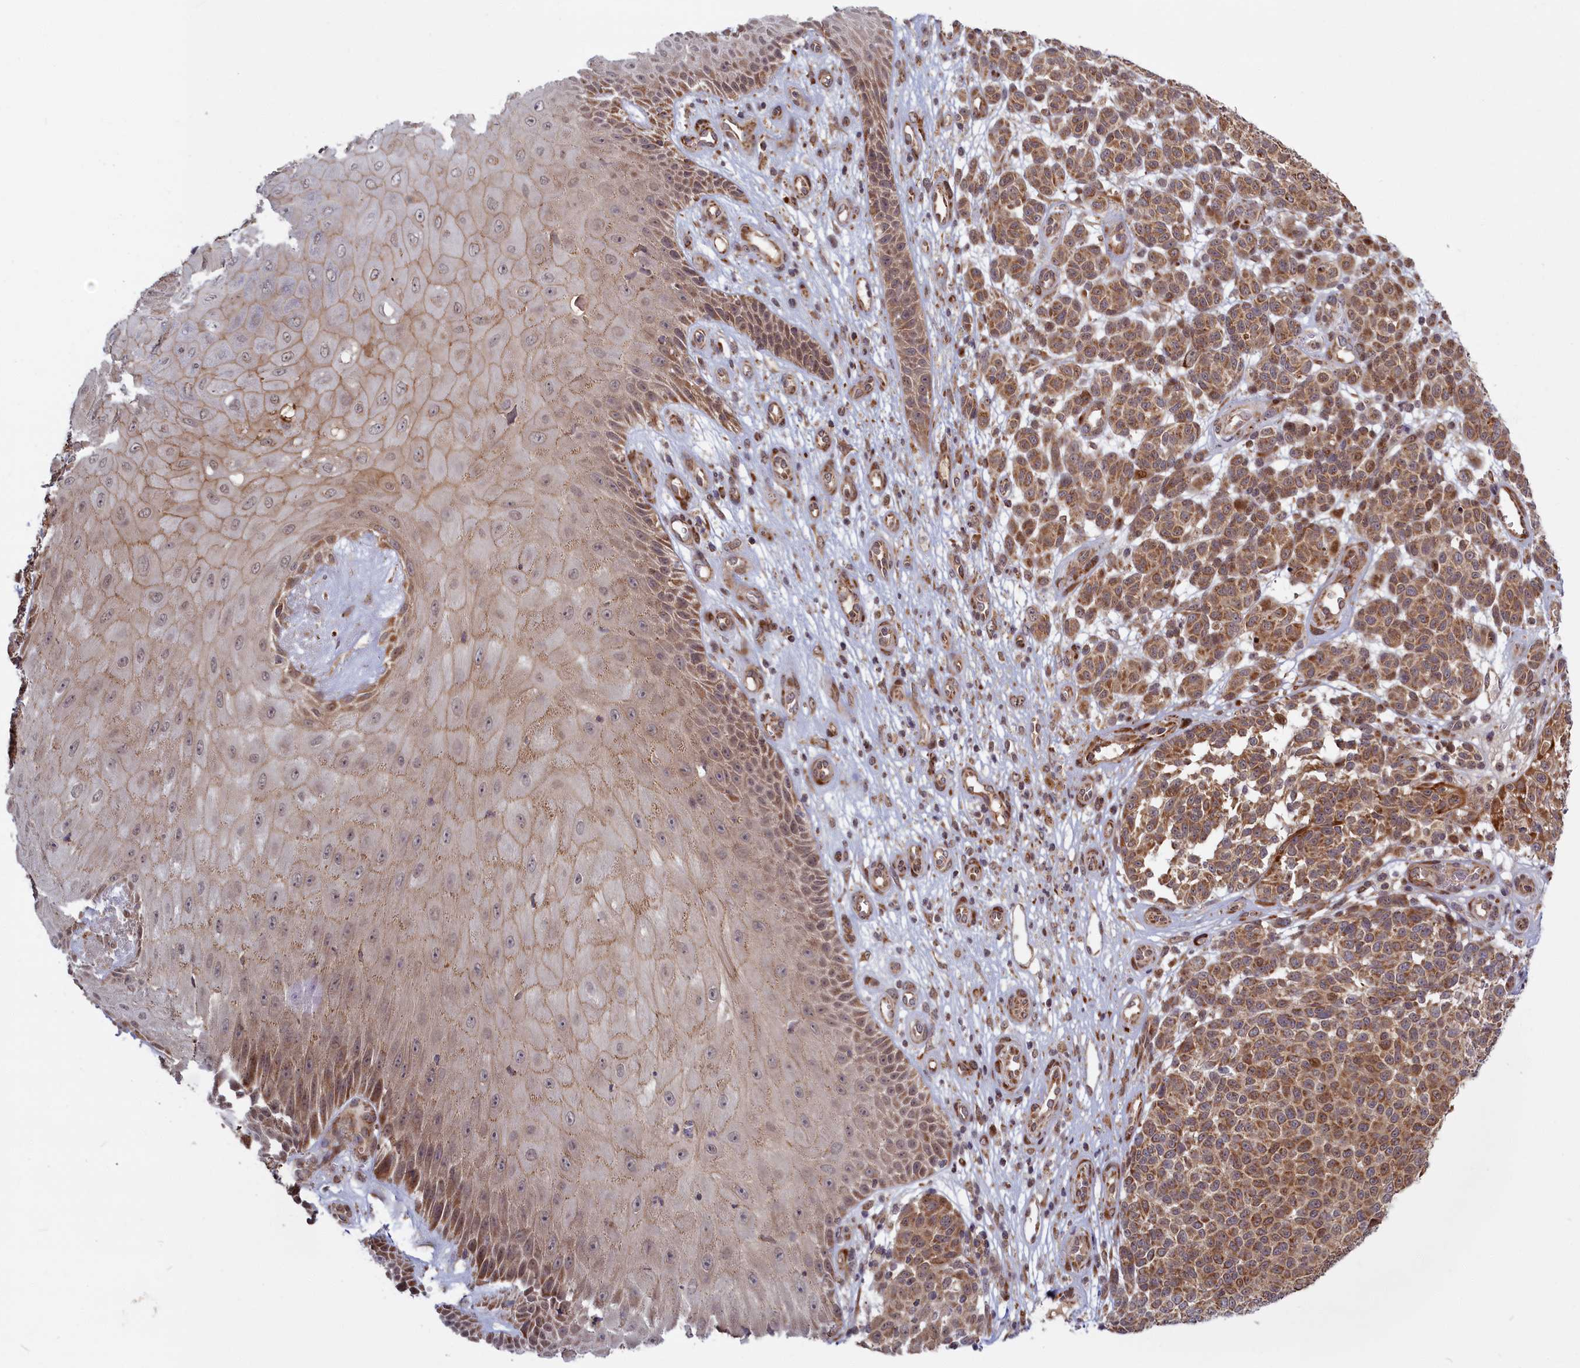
{"staining": {"intensity": "moderate", "quantity": ">75%", "location": "cytoplasmic/membranous"}, "tissue": "melanoma", "cell_type": "Tumor cells", "image_type": "cancer", "snomed": [{"axis": "morphology", "description": "Malignant melanoma, NOS"}, {"axis": "topography", "description": "Skin"}], "caption": "A medium amount of moderate cytoplasmic/membranous positivity is present in about >75% of tumor cells in melanoma tissue.", "gene": "PLA2G10", "patient": {"sex": "male", "age": 49}}